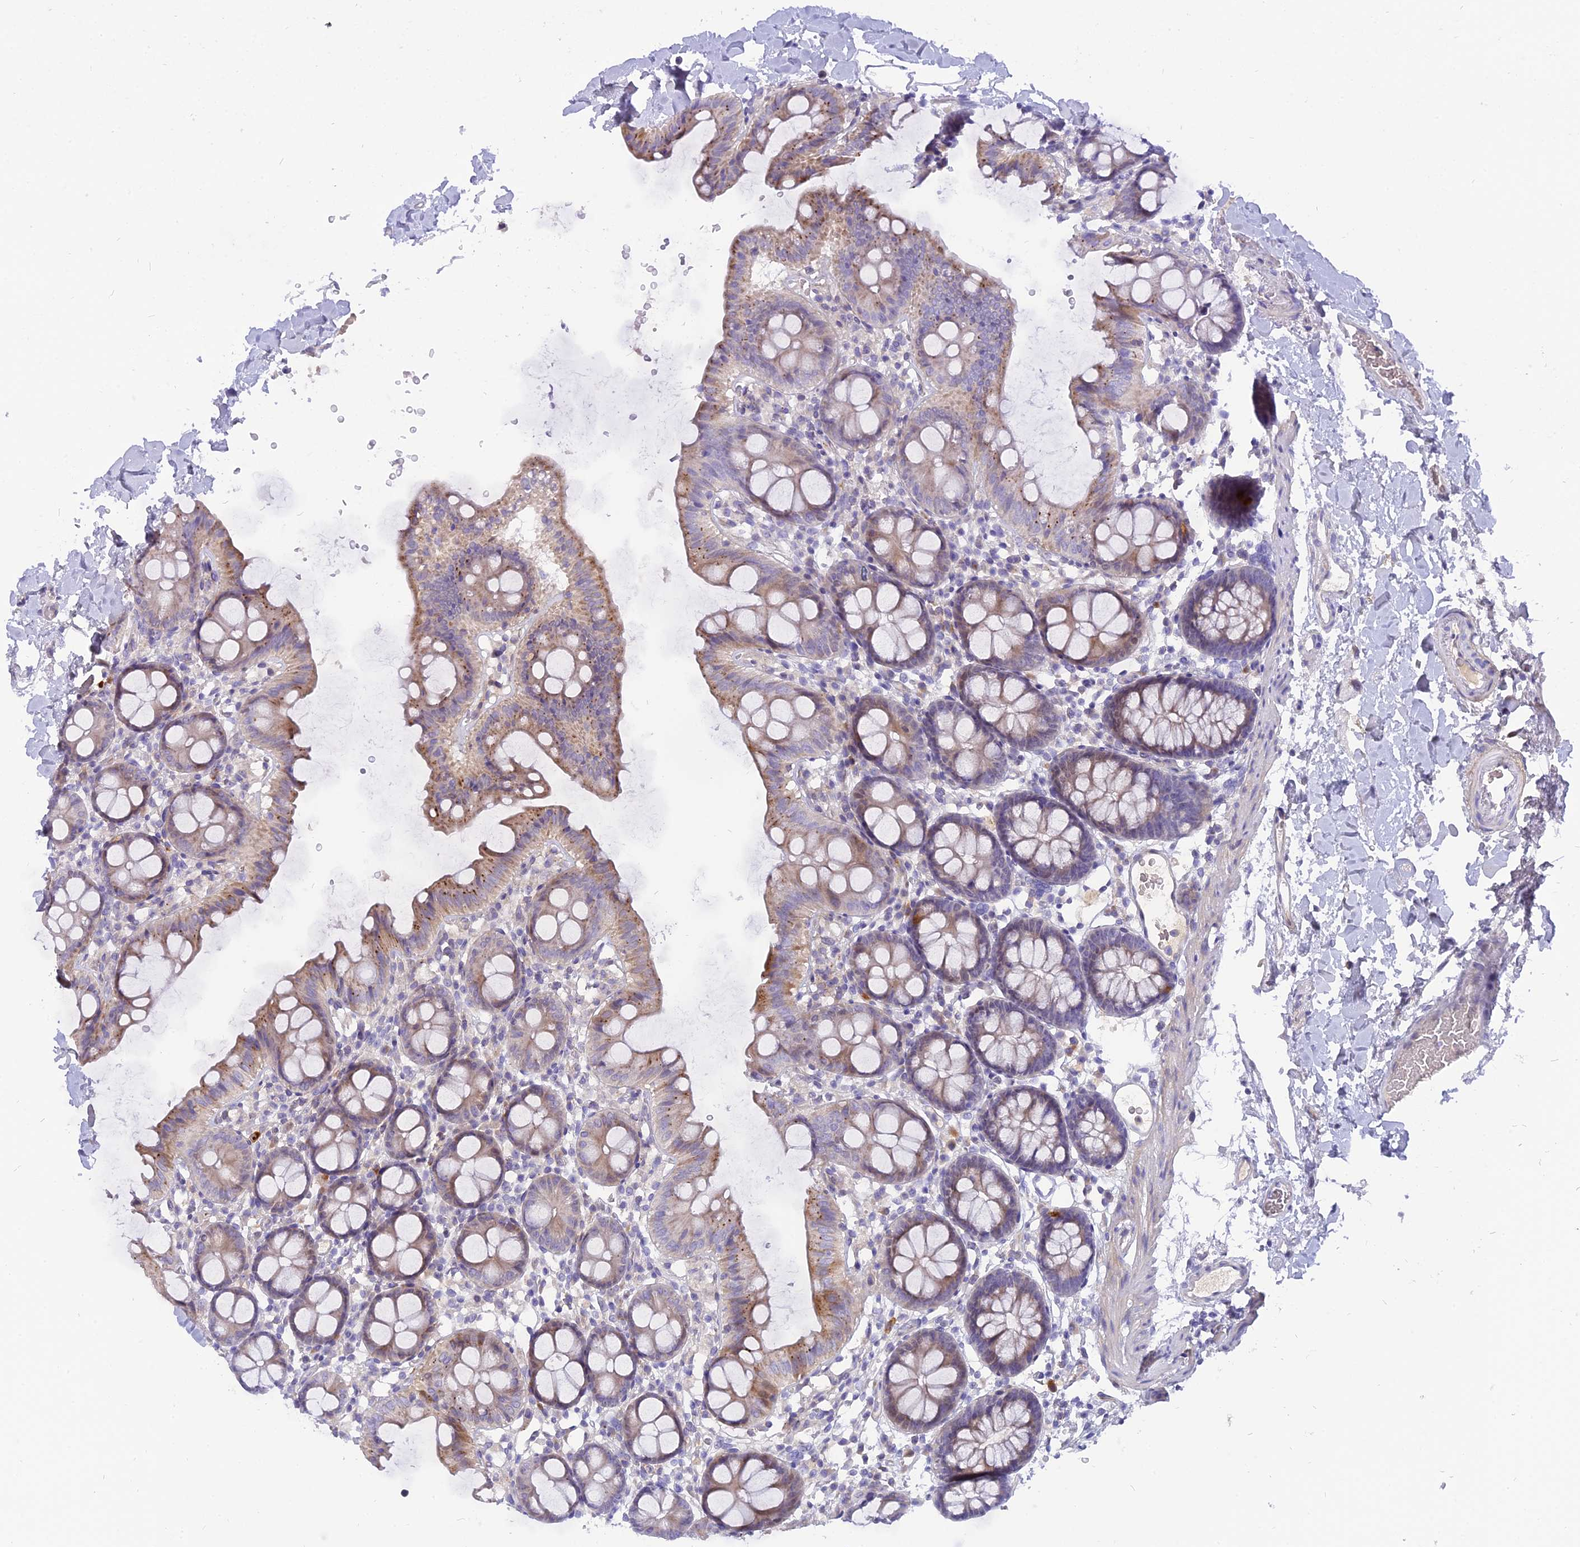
{"staining": {"intensity": "negative", "quantity": "none", "location": "none"}, "tissue": "colon", "cell_type": "Endothelial cells", "image_type": "normal", "snomed": [{"axis": "morphology", "description": "Normal tissue, NOS"}, {"axis": "topography", "description": "Colon"}], "caption": "Endothelial cells show no significant protein positivity in benign colon.", "gene": "MBD3L1", "patient": {"sex": "male", "age": 75}}